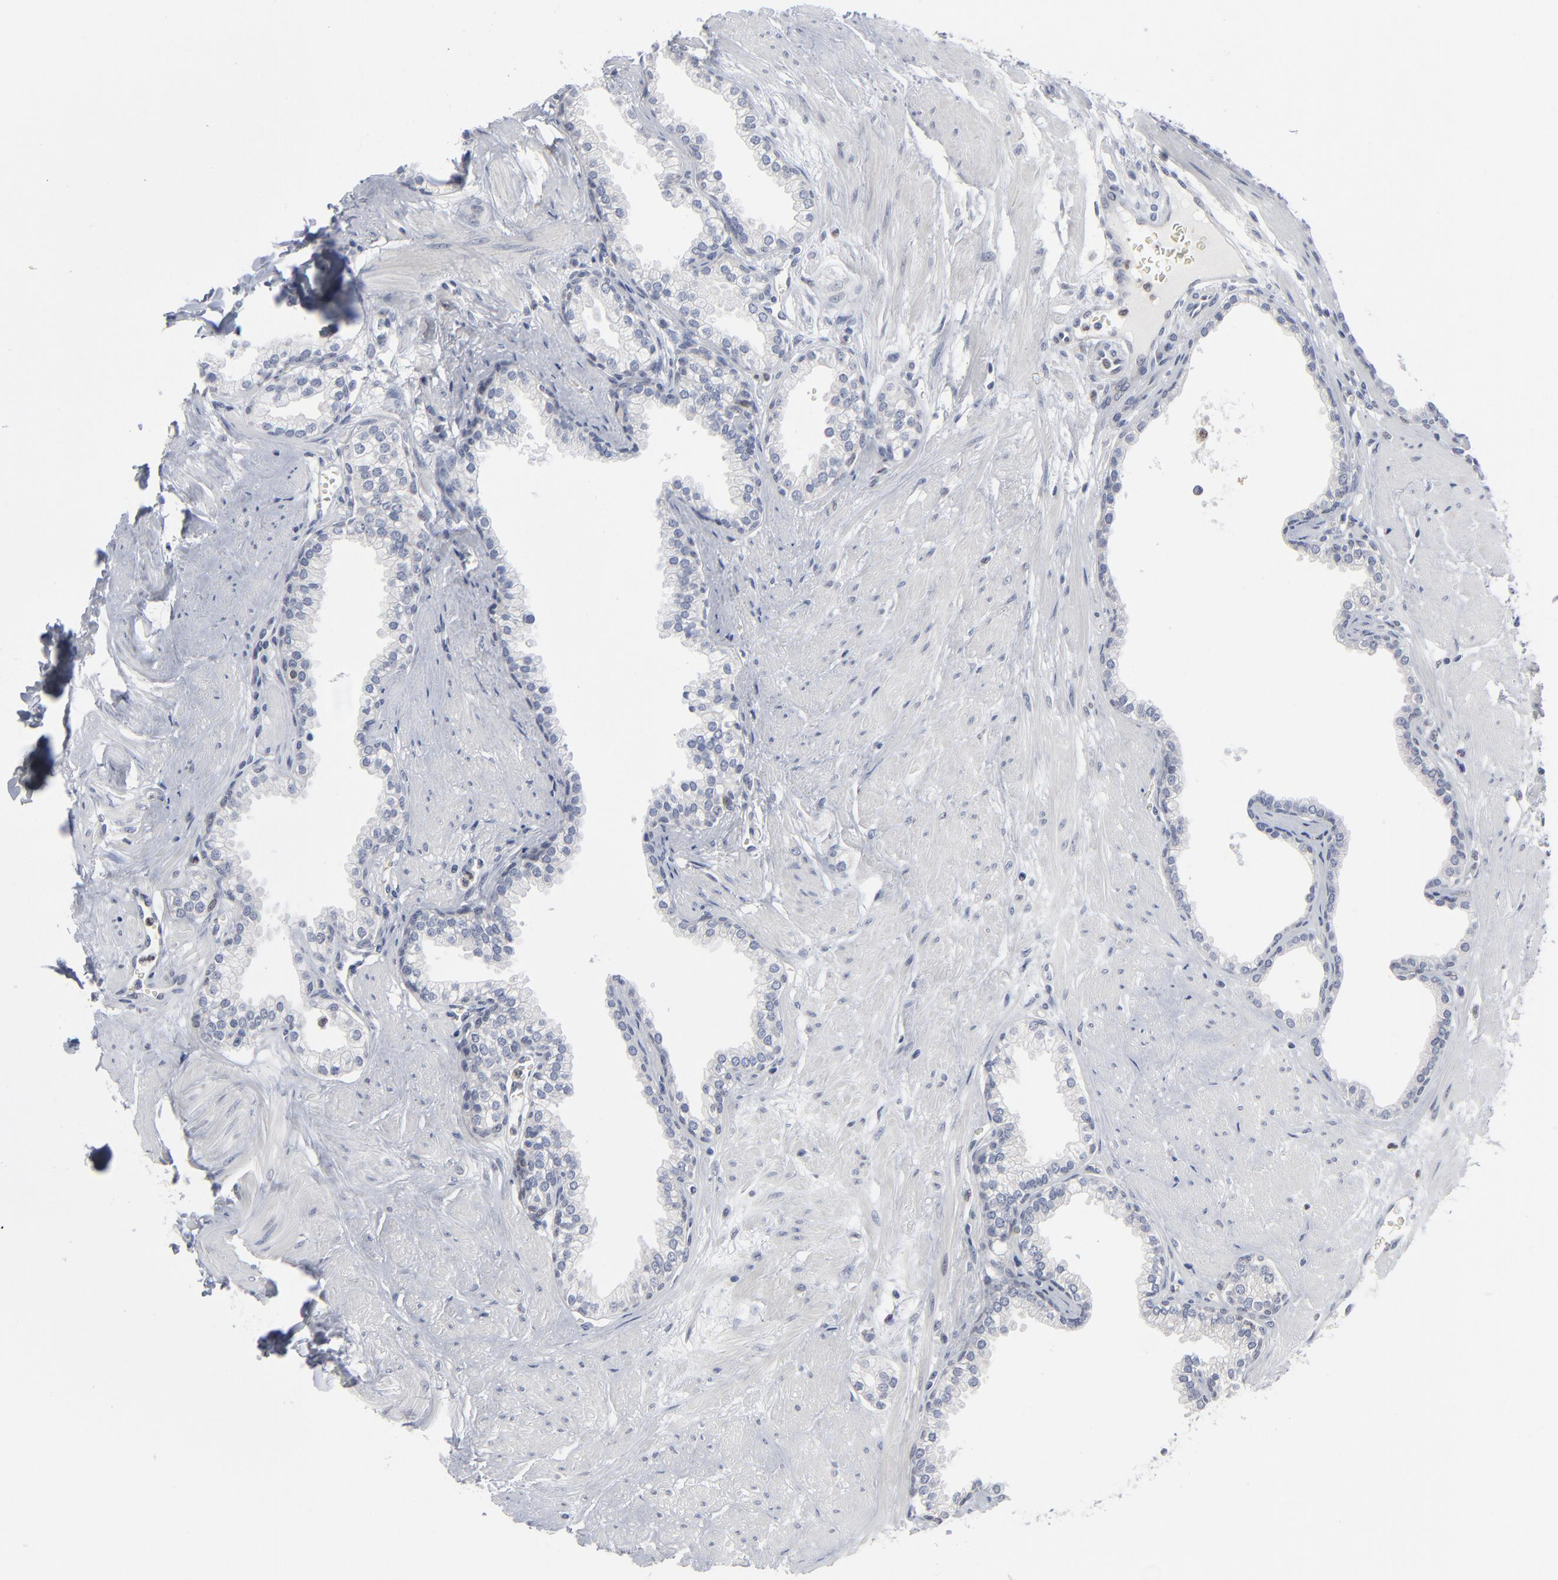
{"staining": {"intensity": "negative", "quantity": "none", "location": "none"}, "tissue": "prostate", "cell_type": "Glandular cells", "image_type": "normal", "snomed": [{"axis": "morphology", "description": "Normal tissue, NOS"}, {"axis": "topography", "description": "Prostate"}], "caption": "Photomicrograph shows no significant protein staining in glandular cells of benign prostate.", "gene": "FOXN2", "patient": {"sex": "male", "age": 64}}